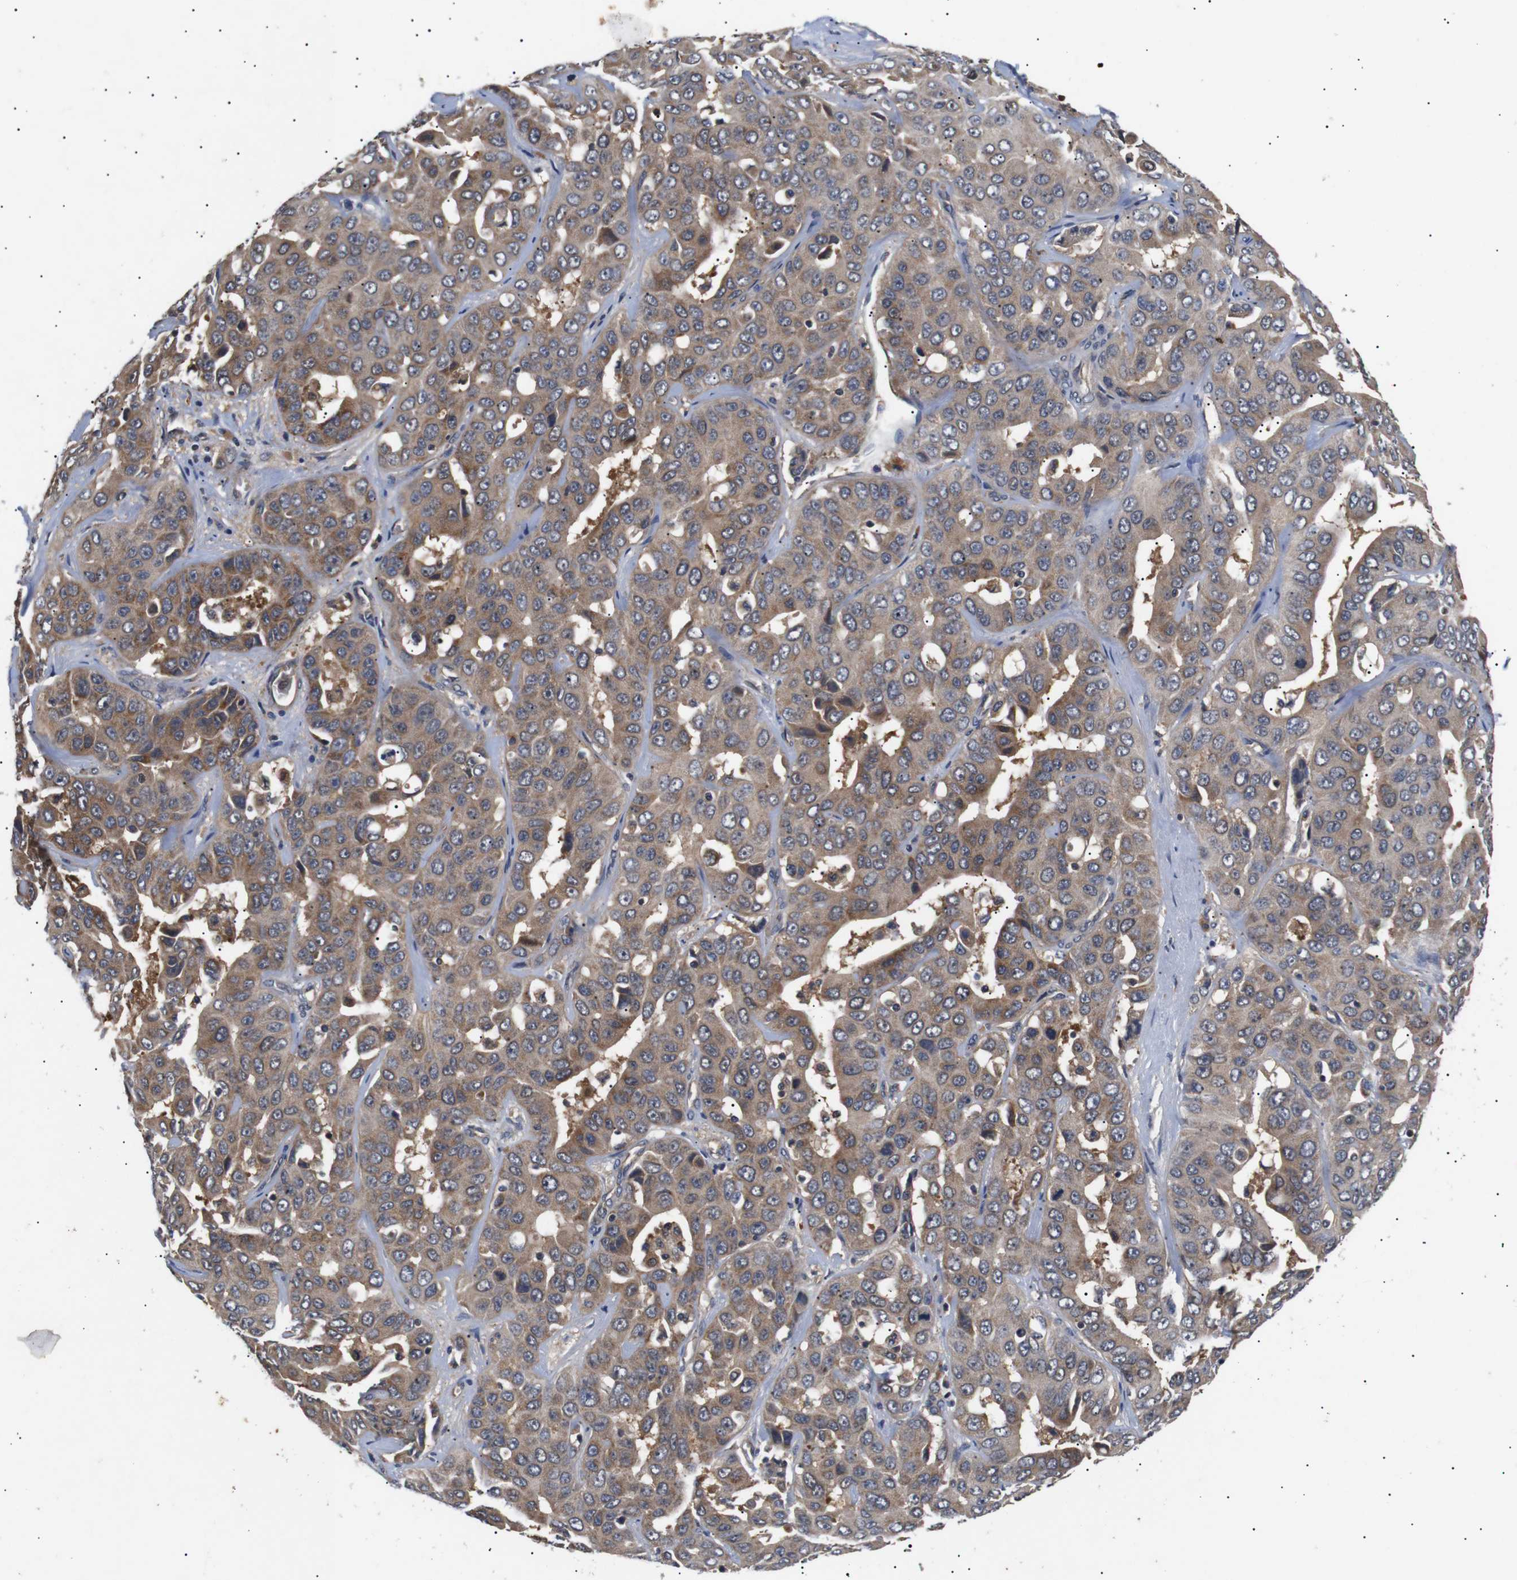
{"staining": {"intensity": "moderate", "quantity": ">75%", "location": "cytoplasmic/membranous"}, "tissue": "liver cancer", "cell_type": "Tumor cells", "image_type": "cancer", "snomed": [{"axis": "morphology", "description": "Cholangiocarcinoma"}, {"axis": "topography", "description": "Liver"}], "caption": "An IHC photomicrograph of tumor tissue is shown. Protein staining in brown labels moderate cytoplasmic/membranous positivity in liver cancer (cholangiocarcinoma) within tumor cells. The staining was performed using DAB to visualize the protein expression in brown, while the nuclei were stained in blue with hematoxylin (Magnification: 20x).", "gene": "RIPK1", "patient": {"sex": "female", "age": 52}}